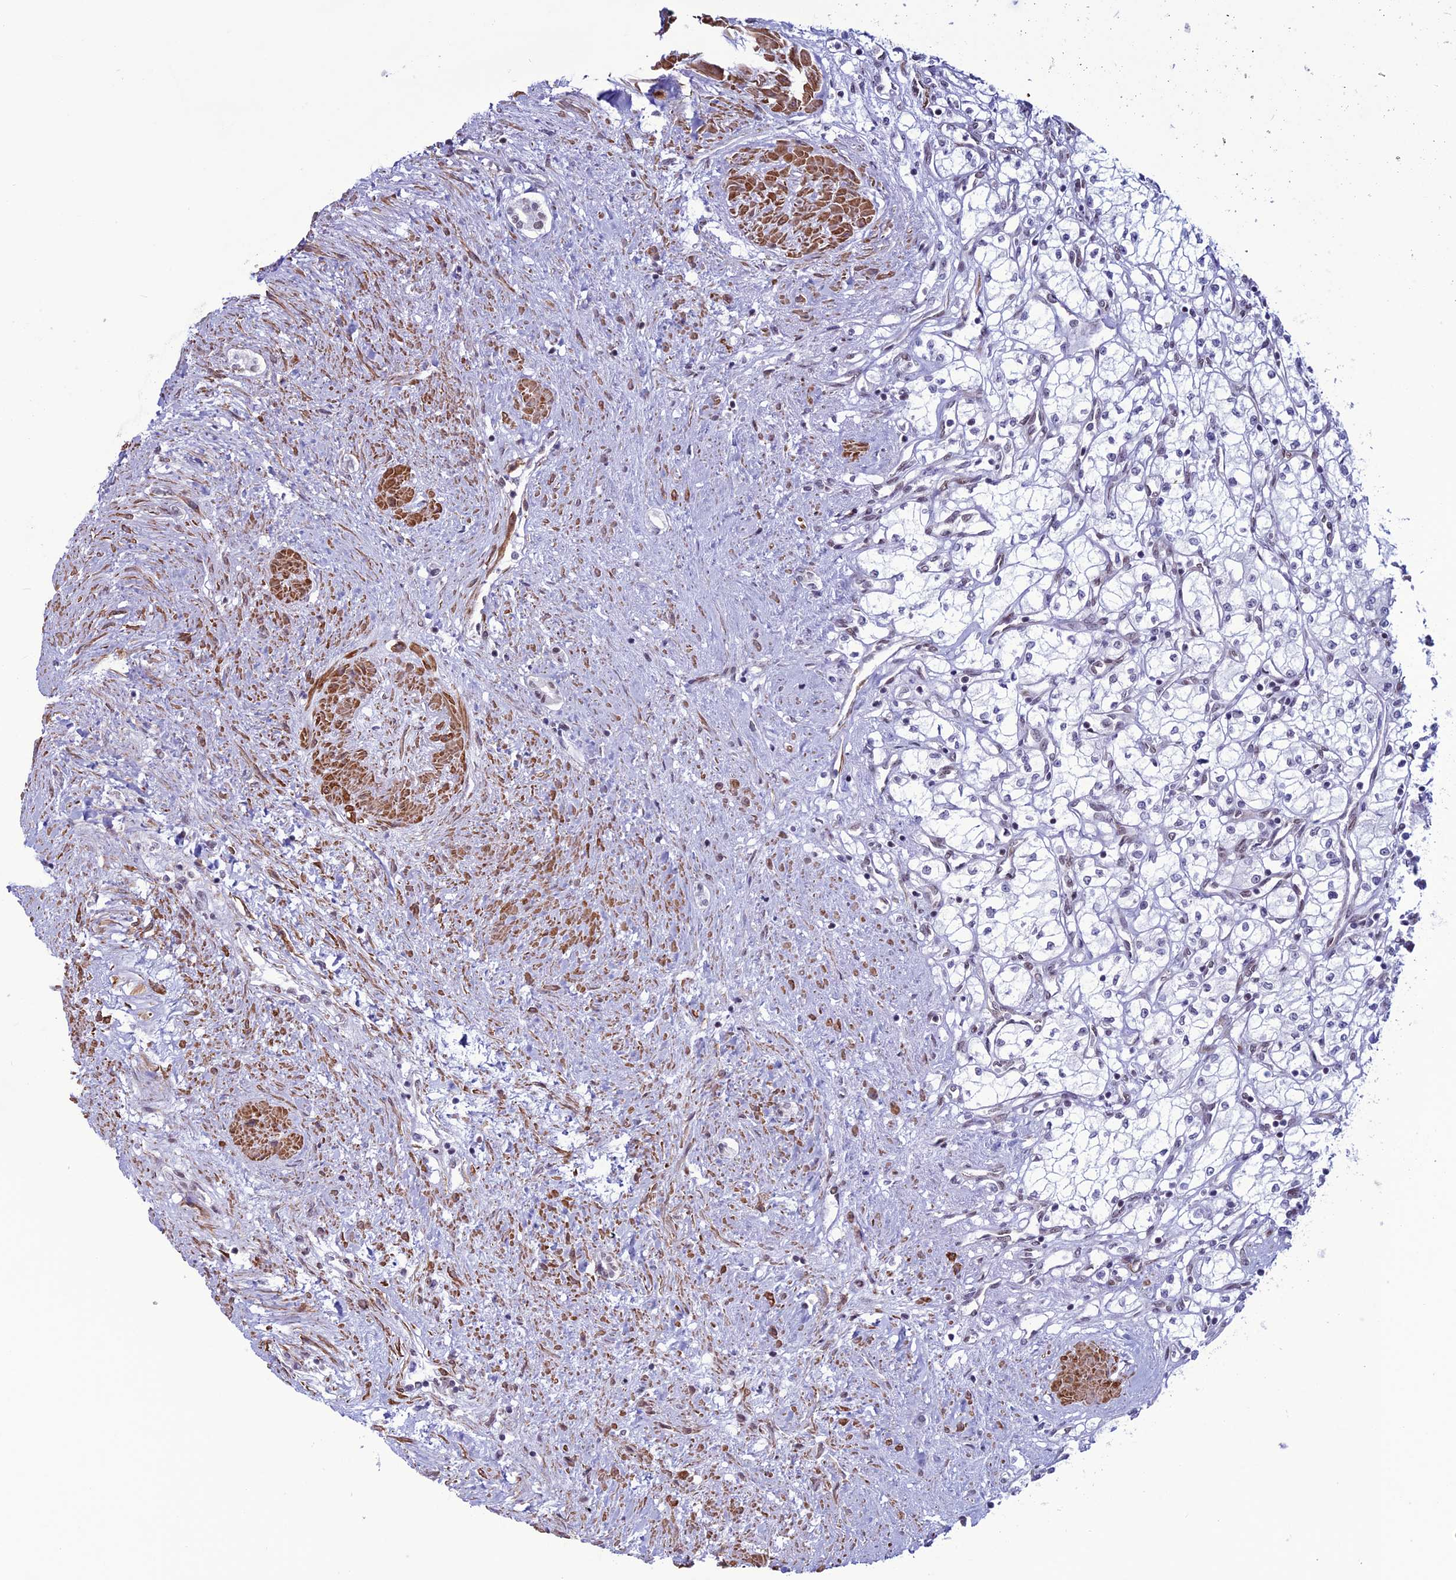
{"staining": {"intensity": "negative", "quantity": "none", "location": "none"}, "tissue": "renal cancer", "cell_type": "Tumor cells", "image_type": "cancer", "snomed": [{"axis": "morphology", "description": "Adenocarcinoma, NOS"}, {"axis": "topography", "description": "Kidney"}], "caption": "This is an IHC histopathology image of adenocarcinoma (renal). There is no expression in tumor cells.", "gene": "U2AF1", "patient": {"sex": "male", "age": 59}}